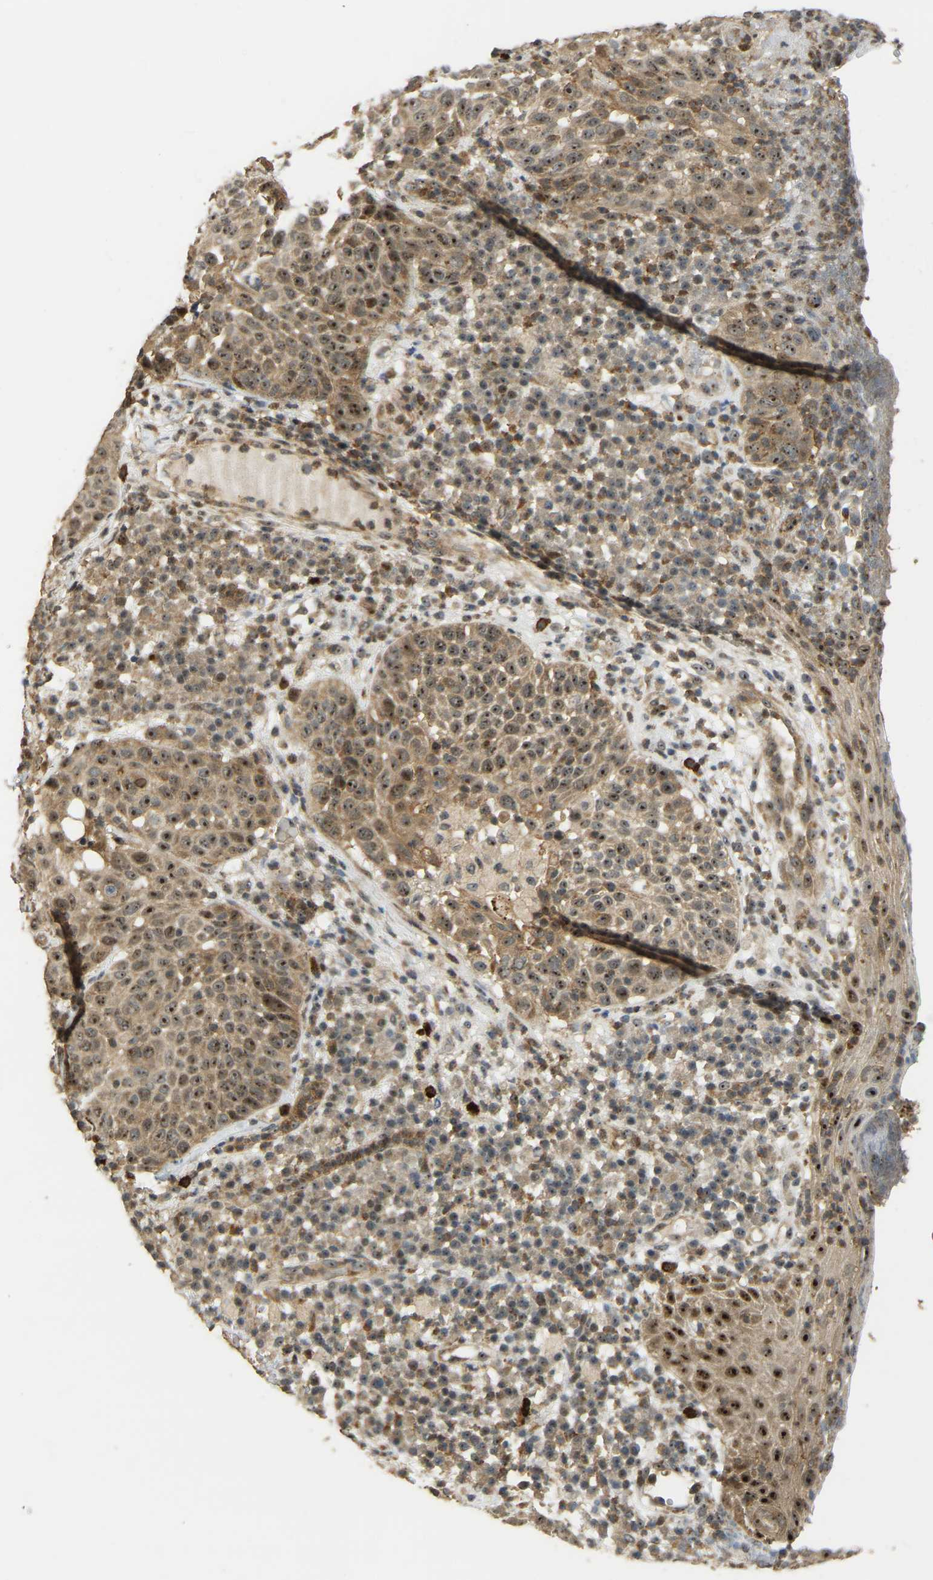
{"staining": {"intensity": "moderate", "quantity": ">75%", "location": "cytoplasmic/membranous,nuclear"}, "tissue": "skin cancer", "cell_type": "Tumor cells", "image_type": "cancer", "snomed": [{"axis": "morphology", "description": "Squamous cell carcinoma in situ, NOS"}, {"axis": "morphology", "description": "Squamous cell carcinoma, NOS"}, {"axis": "topography", "description": "Skin"}], "caption": "This is an image of immunohistochemistry (IHC) staining of squamous cell carcinoma (skin), which shows moderate expression in the cytoplasmic/membranous and nuclear of tumor cells.", "gene": "BRF2", "patient": {"sex": "male", "age": 93}}